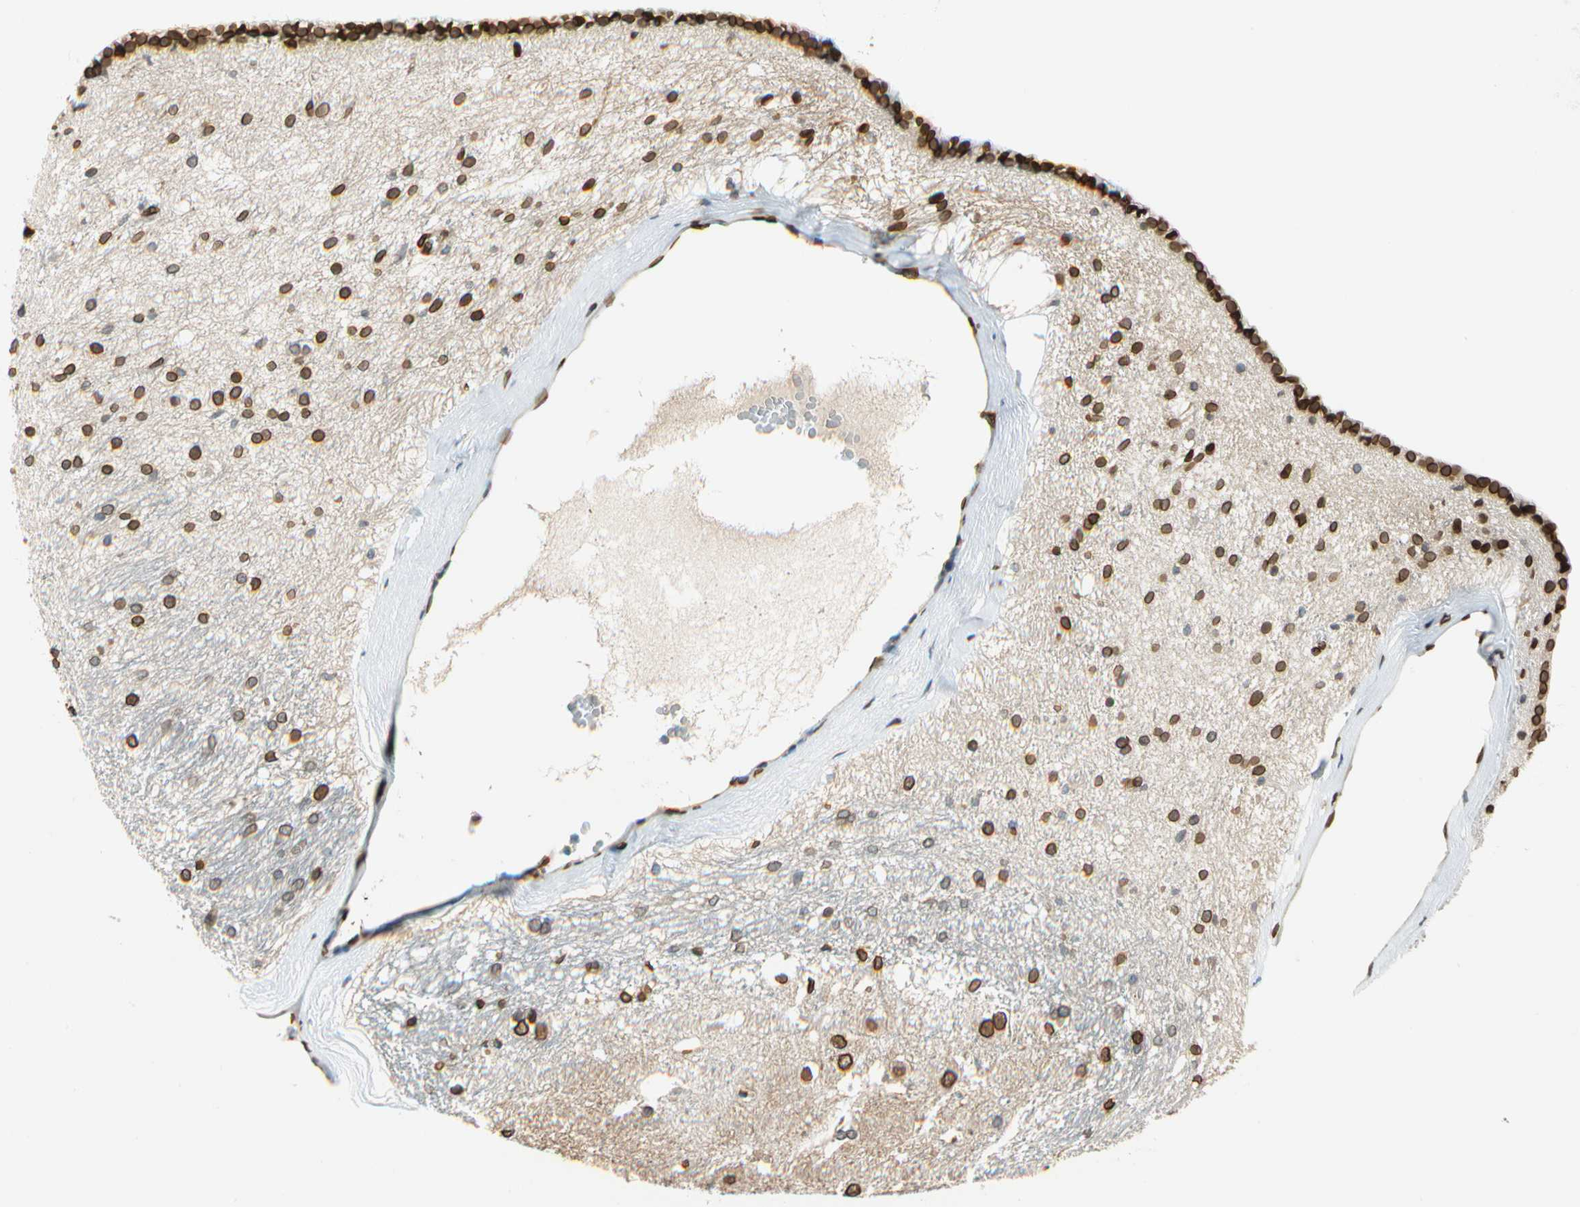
{"staining": {"intensity": "strong", "quantity": ">75%", "location": "cytoplasmic/membranous,nuclear"}, "tissue": "hippocampus", "cell_type": "Glial cells", "image_type": "normal", "snomed": [{"axis": "morphology", "description": "Normal tissue, NOS"}, {"axis": "topography", "description": "Hippocampus"}], "caption": "High-power microscopy captured an immunohistochemistry image of normal hippocampus, revealing strong cytoplasmic/membranous,nuclear positivity in about >75% of glial cells.", "gene": "SUN1", "patient": {"sex": "female", "age": 19}}